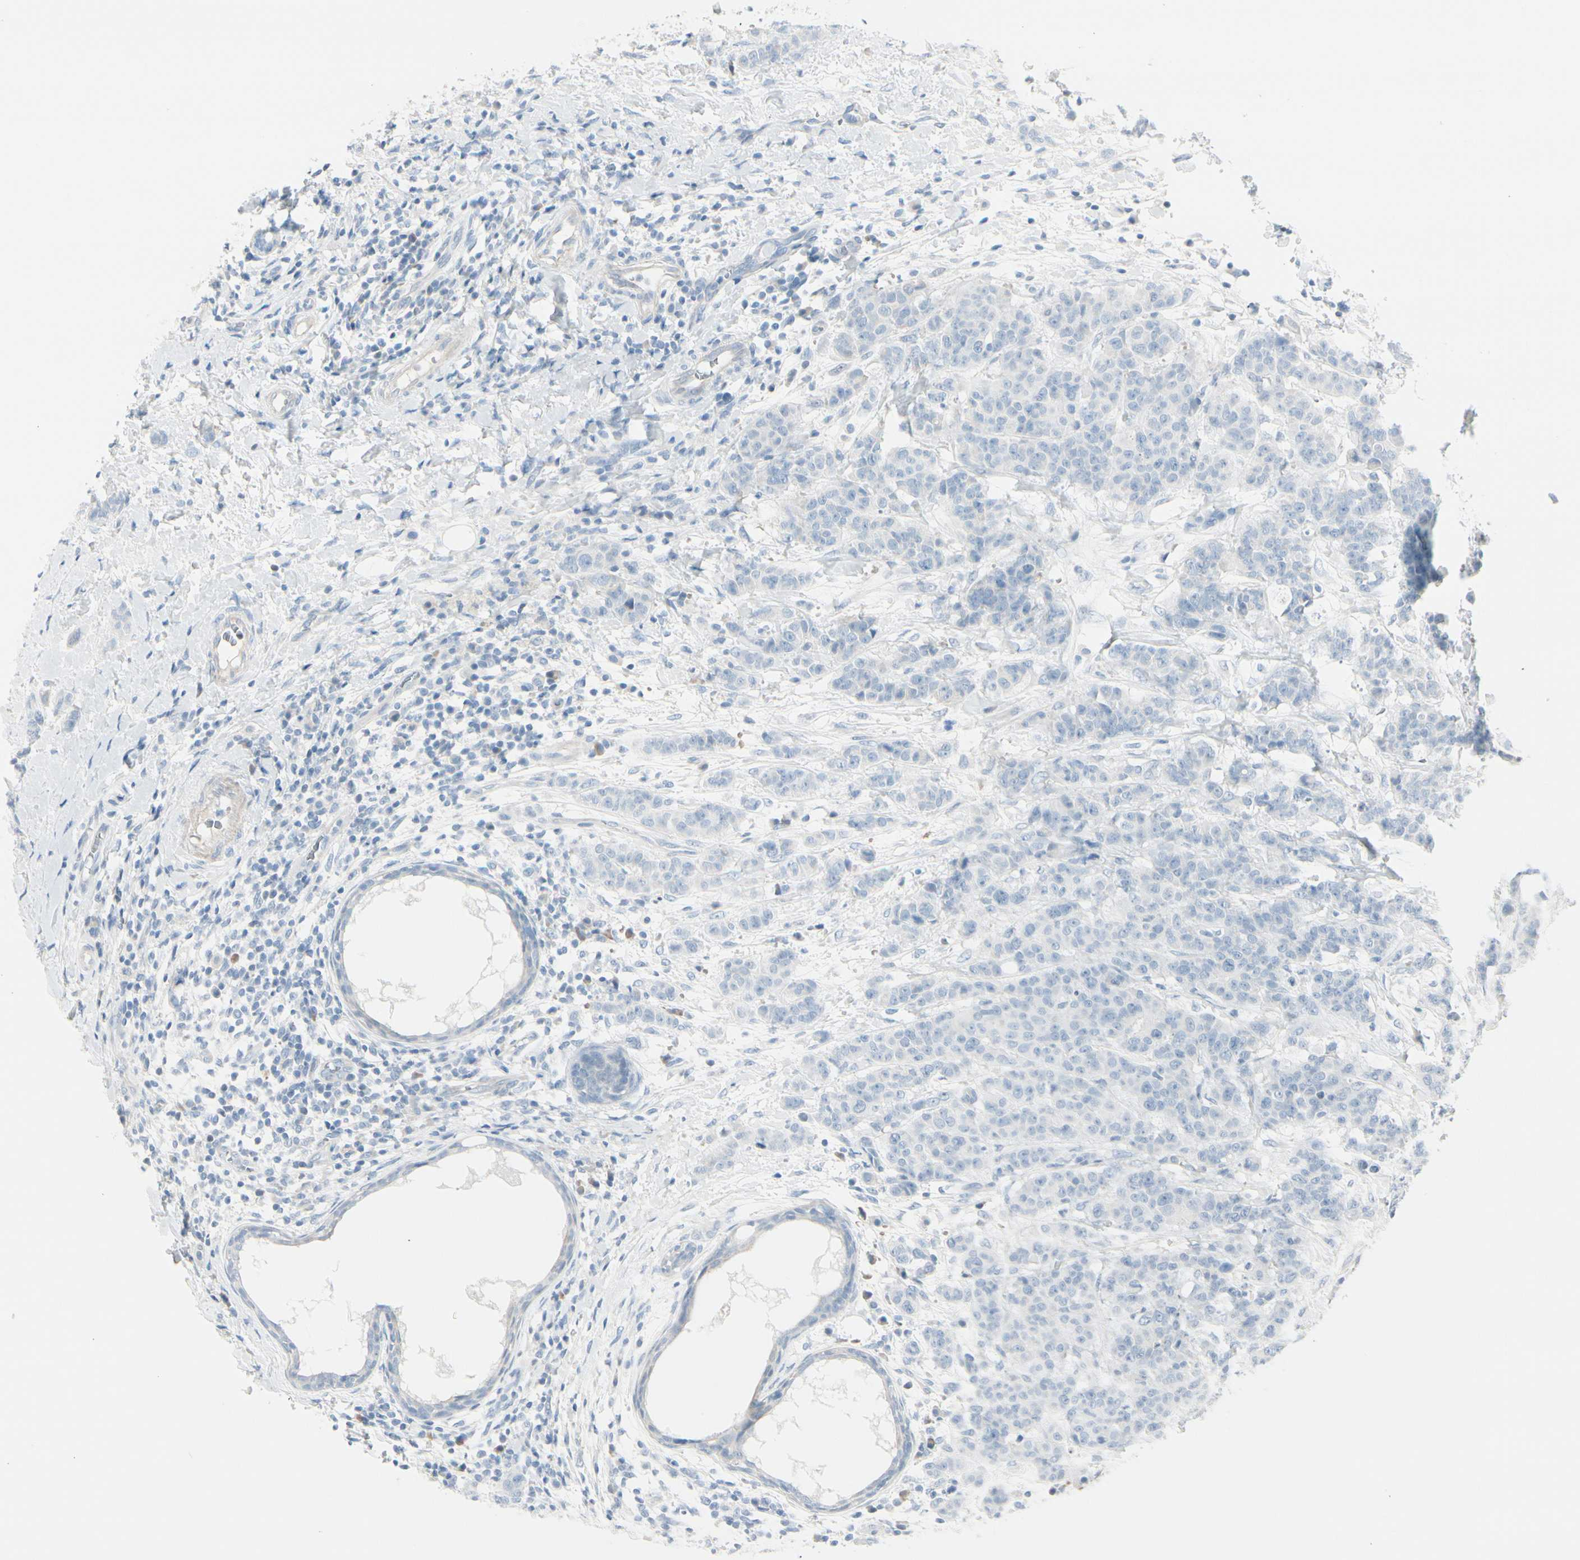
{"staining": {"intensity": "negative", "quantity": "none", "location": "none"}, "tissue": "breast cancer", "cell_type": "Tumor cells", "image_type": "cancer", "snomed": [{"axis": "morphology", "description": "Duct carcinoma"}, {"axis": "topography", "description": "Breast"}], "caption": "There is no significant expression in tumor cells of intraductal carcinoma (breast).", "gene": "CDHR5", "patient": {"sex": "female", "age": 40}}